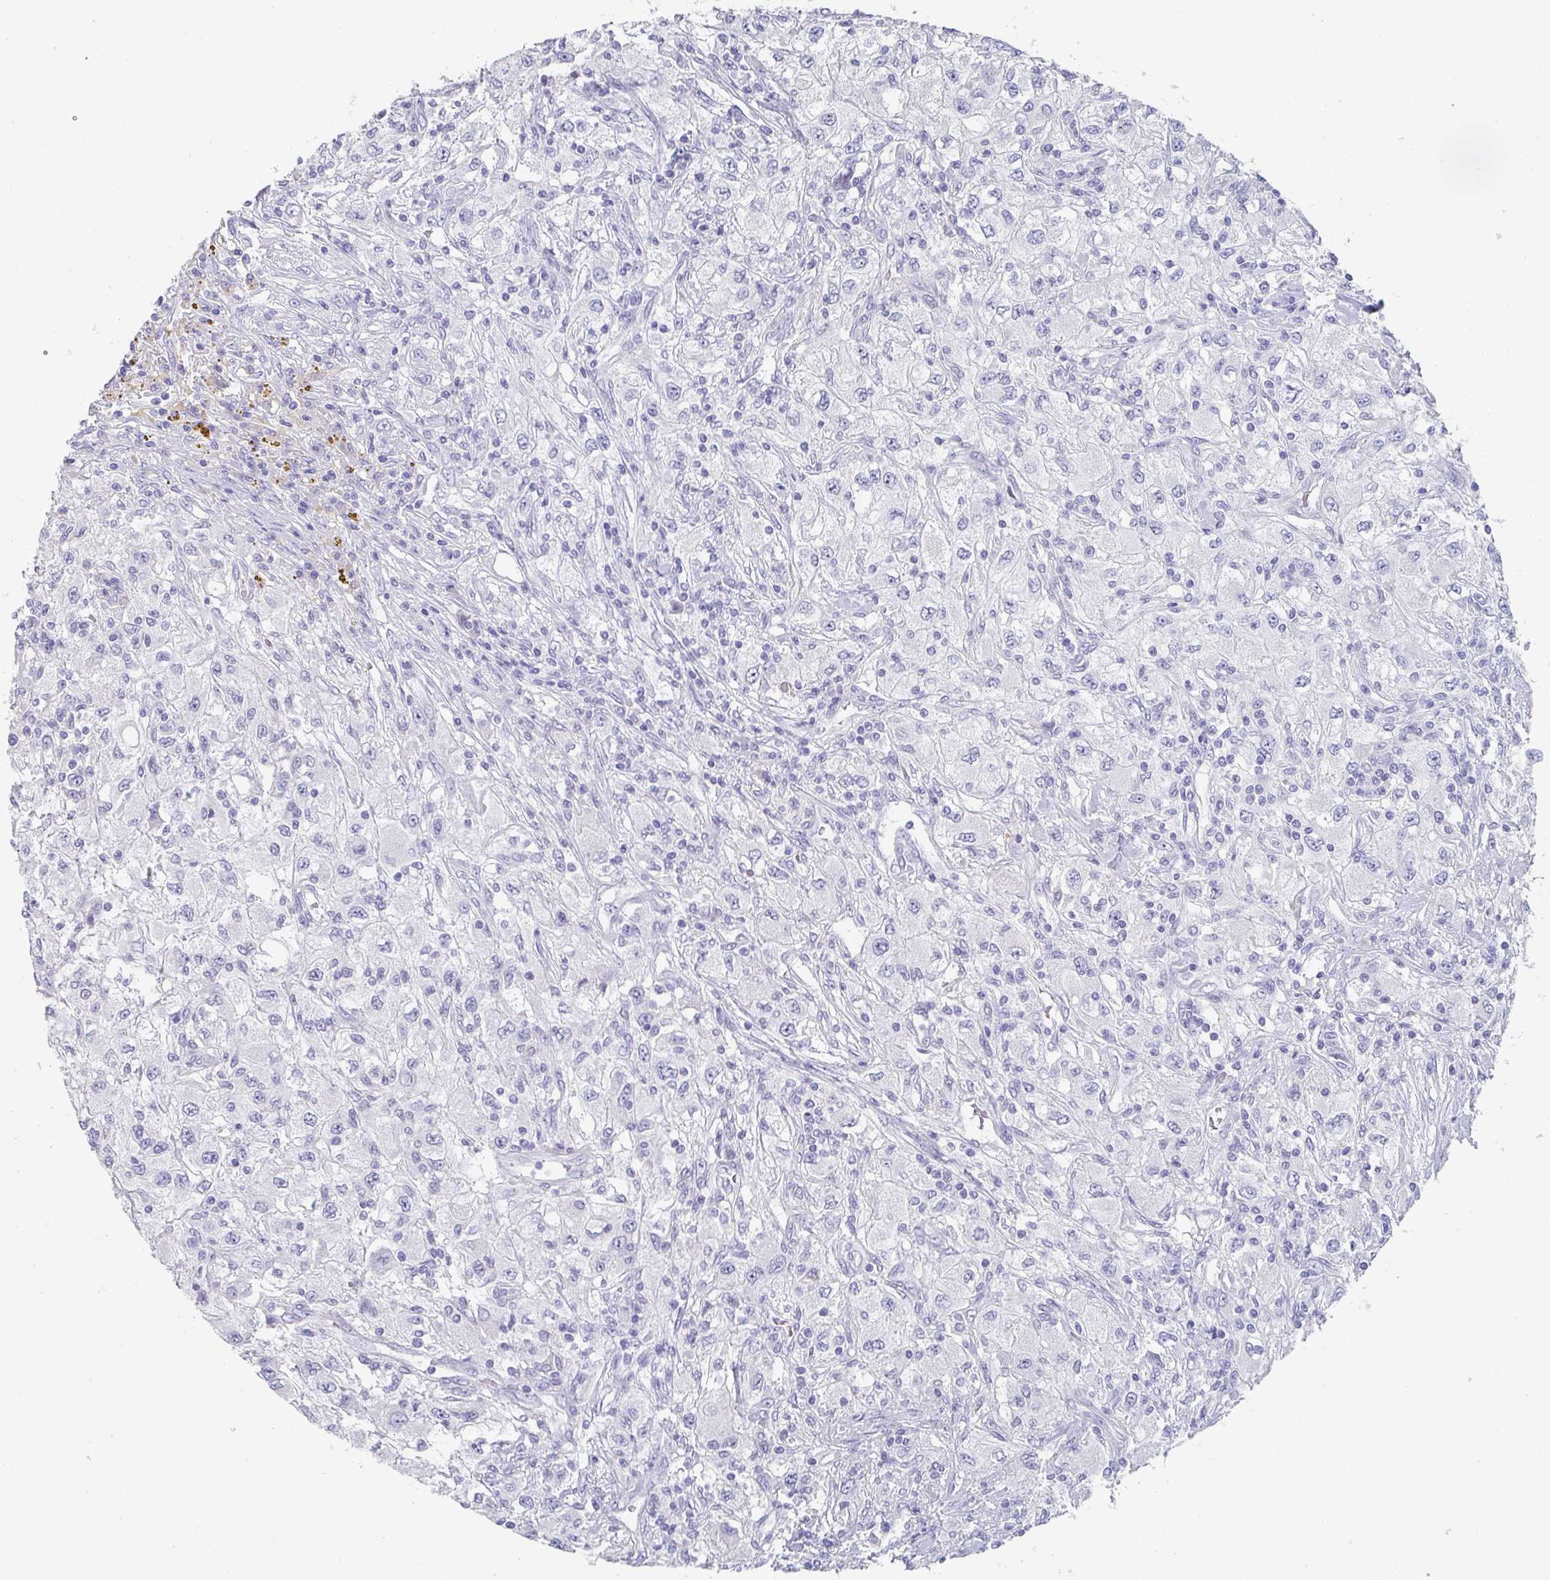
{"staining": {"intensity": "negative", "quantity": "none", "location": "none"}, "tissue": "renal cancer", "cell_type": "Tumor cells", "image_type": "cancer", "snomed": [{"axis": "morphology", "description": "Adenocarcinoma, NOS"}, {"axis": "topography", "description": "Kidney"}], "caption": "Tumor cells are negative for protein expression in human renal cancer (adenocarcinoma). (DAB IHC, high magnification).", "gene": "NOXRED1", "patient": {"sex": "female", "age": 67}}